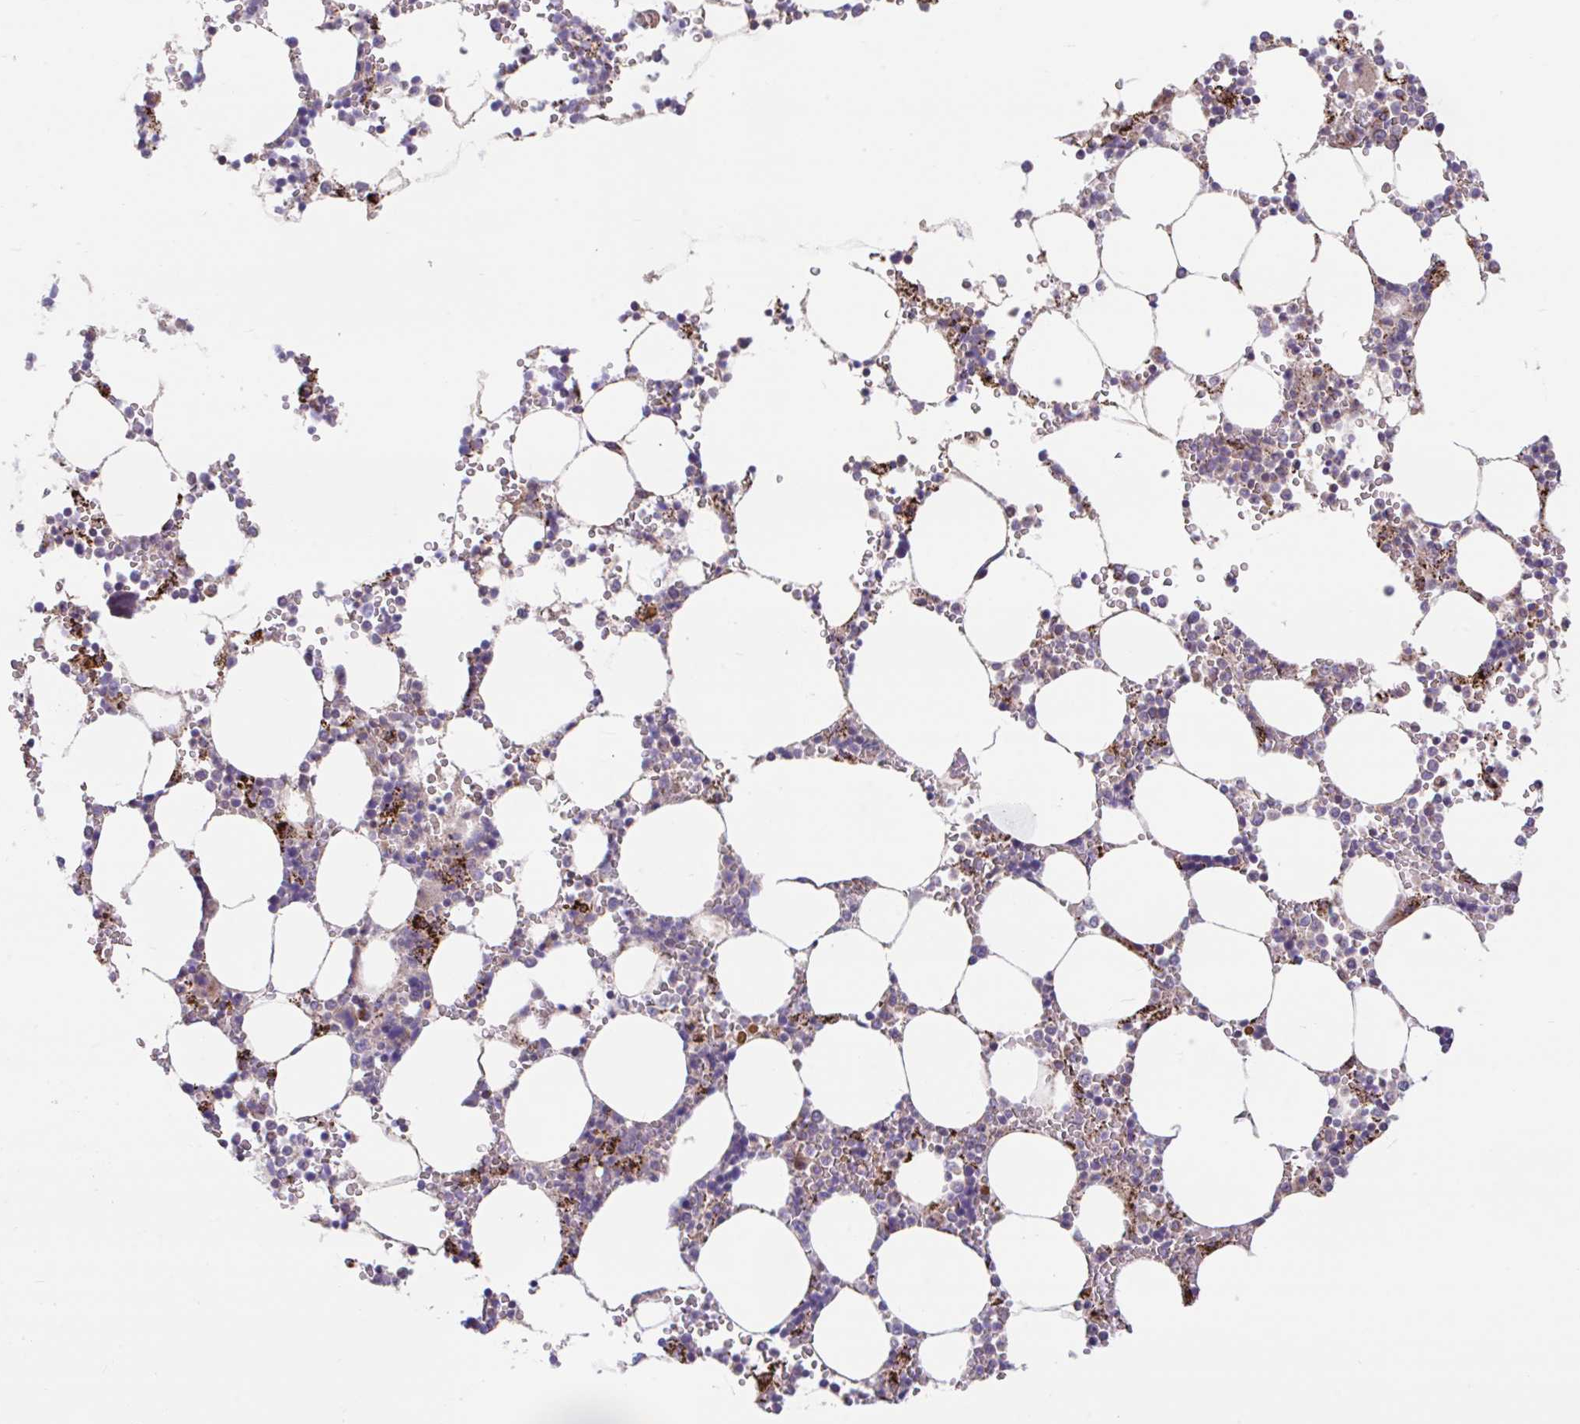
{"staining": {"intensity": "strong", "quantity": "<25%", "location": "cytoplasmic/membranous"}, "tissue": "bone marrow", "cell_type": "Hematopoietic cells", "image_type": "normal", "snomed": [{"axis": "morphology", "description": "Normal tissue, NOS"}, {"axis": "topography", "description": "Bone marrow"}], "caption": "Normal bone marrow was stained to show a protein in brown. There is medium levels of strong cytoplasmic/membranous positivity in about <25% of hematopoietic cells.", "gene": "RALBP1", "patient": {"sex": "male", "age": 64}}